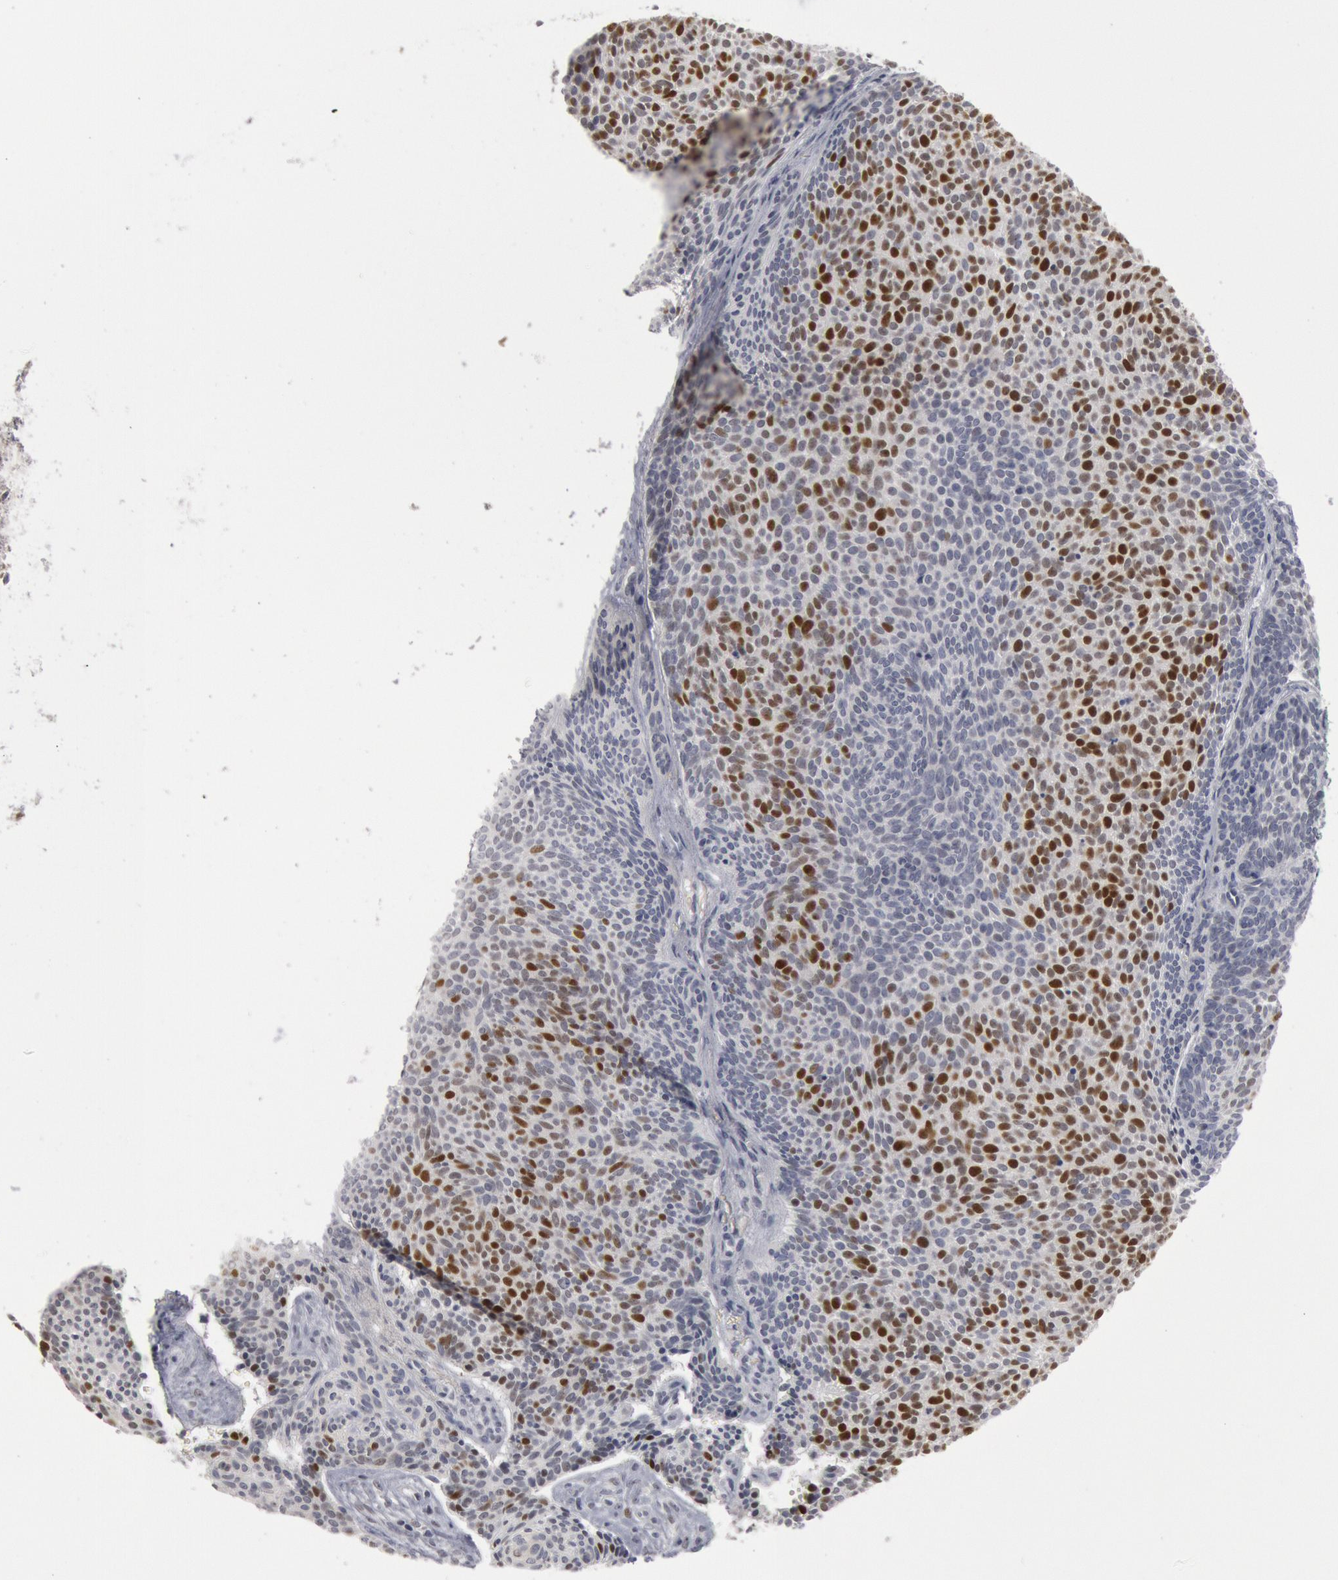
{"staining": {"intensity": "strong", "quantity": "25%-75%", "location": "nuclear"}, "tissue": "skin cancer", "cell_type": "Tumor cells", "image_type": "cancer", "snomed": [{"axis": "morphology", "description": "Basal cell carcinoma"}, {"axis": "topography", "description": "Skin"}], "caption": "Approximately 25%-75% of tumor cells in human basal cell carcinoma (skin) demonstrate strong nuclear protein expression as visualized by brown immunohistochemical staining.", "gene": "WDHD1", "patient": {"sex": "male", "age": 84}}